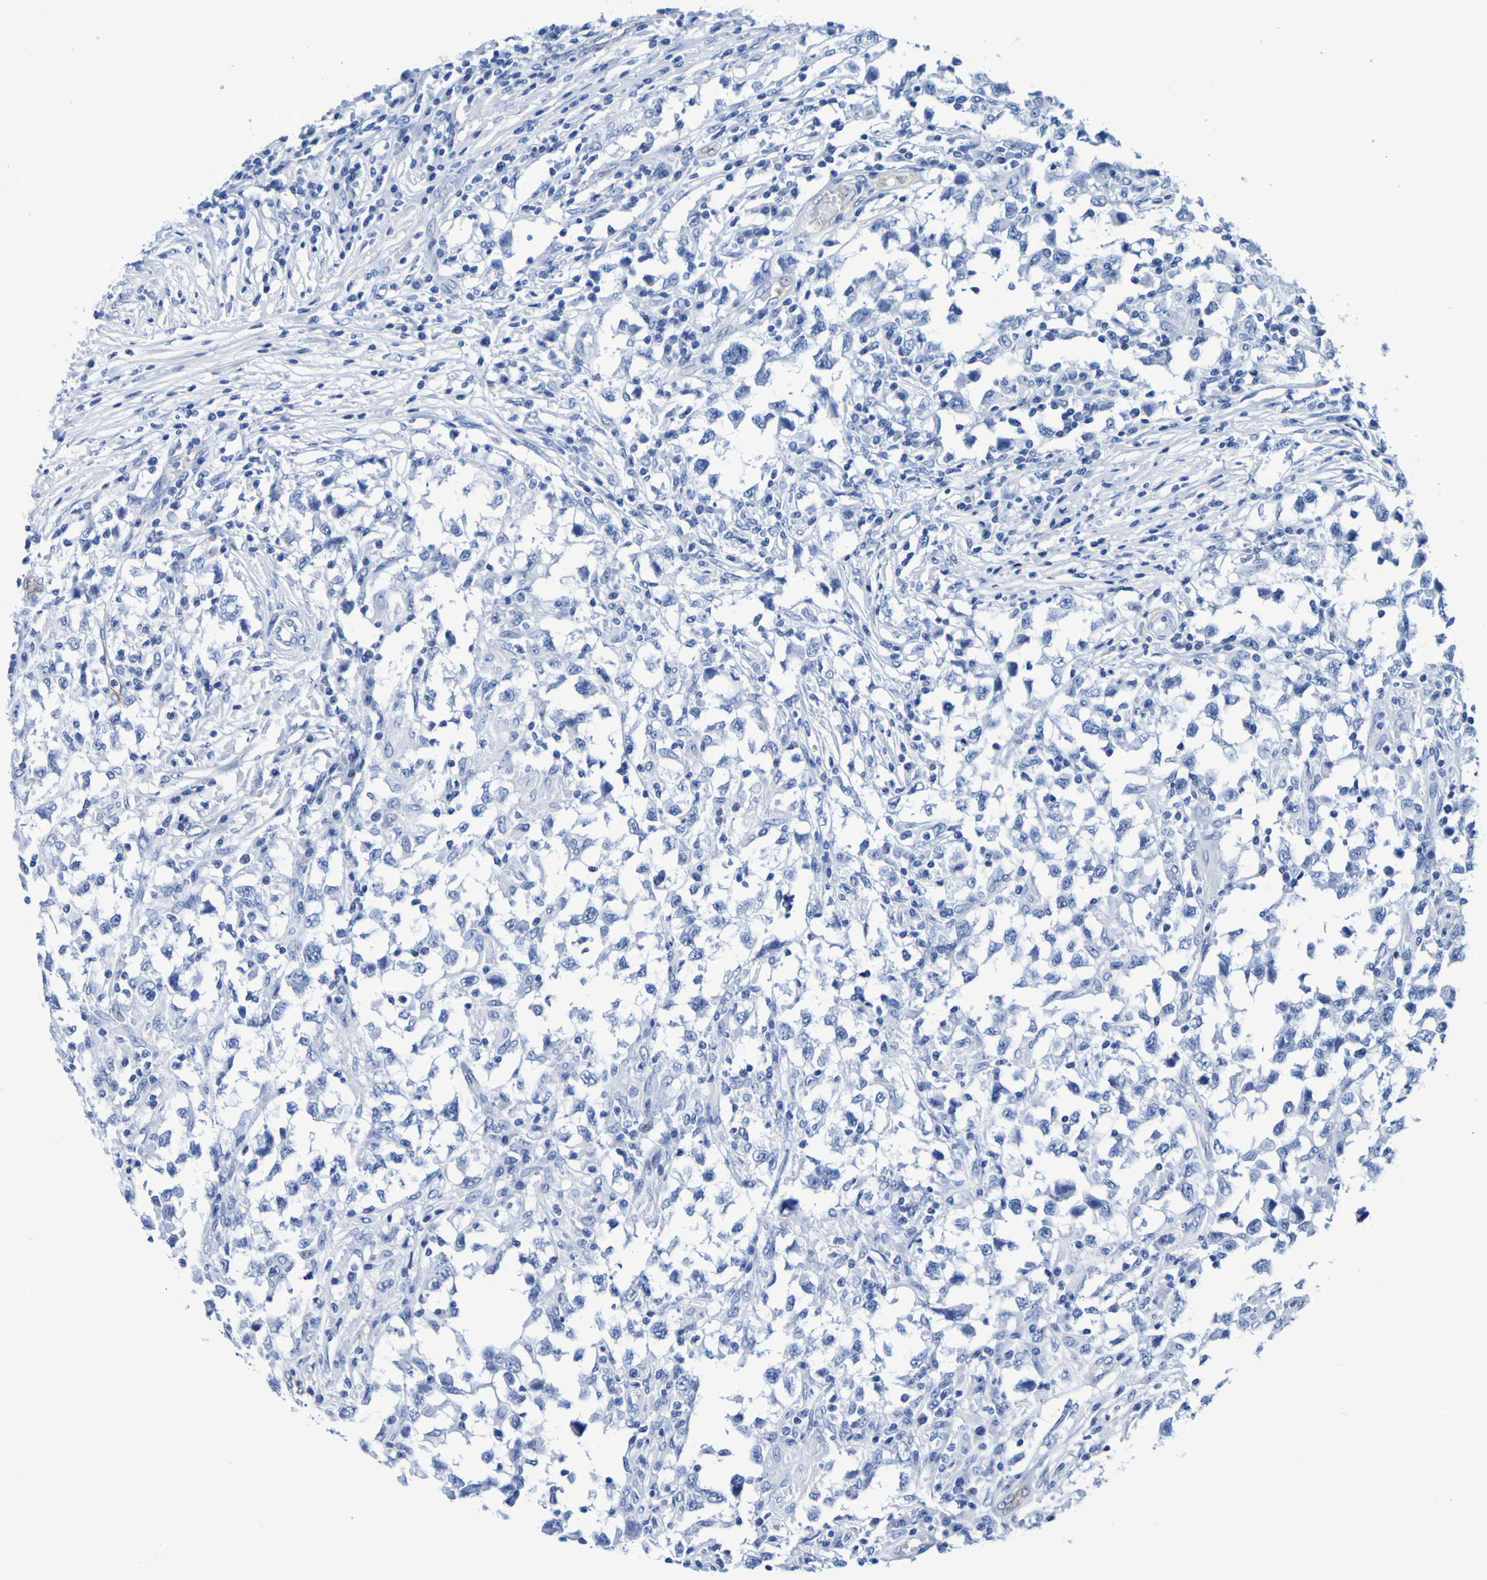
{"staining": {"intensity": "negative", "quantity": "none", "location": "none"}, "tissue": "testis cancer", "cell_type": "Tumor cells", "image_type": "cancer", "snomed": [{"axis": "morphology", "description": "Carcinoma, Embryonal, NOS"}, {"axis": "topography", "description": "Testis"}], "caption": "Embryonal carcinoma (testis) was stained to show a protein in brown. There is no significant expression in tumor cells.", "gene": "DPEP1", "patient": {"sex": "male", "age": 21}}